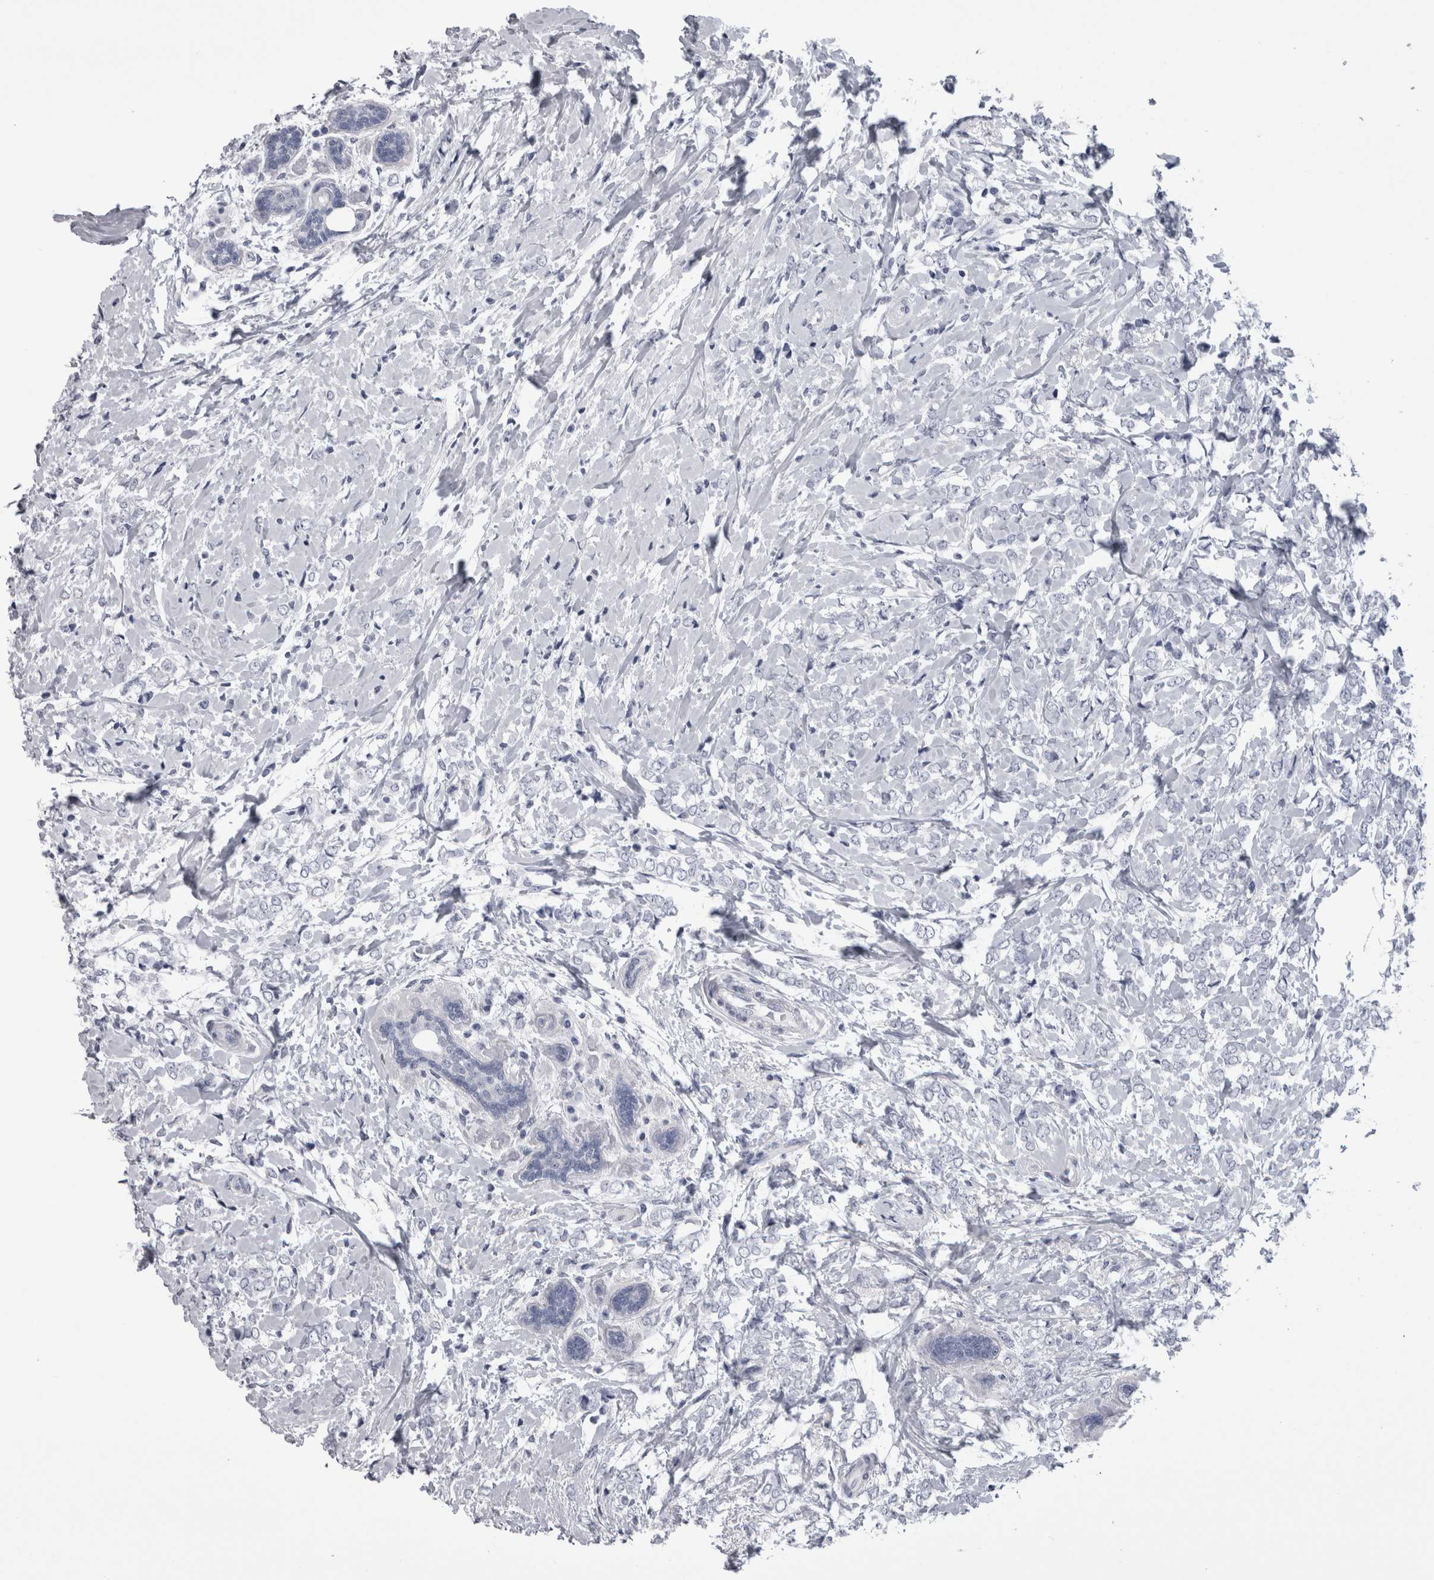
{"staining": {"intensity": "negative", "quantity": "none", "location": "none"}, "tissue": "breast cancer", "cell_type": "Tumor cells", "image_type": "cancer", "snomed": [{"axis": "morphology", "description": "Normal tissue, NOS"}, {"axis": "morphology", "description": "Lobular carcinoma"}, {"axis": "topography", "description": "Breast"}], "caption": "Immunohistochemistry (IHC) histopathology image of neoplastic tissue: breast lobular carcinoma stained with DAB demonstrates no significant protein expression in tumor cells.", "gene": "AFMID", "patient": {"sex": "female", "age": 47}}